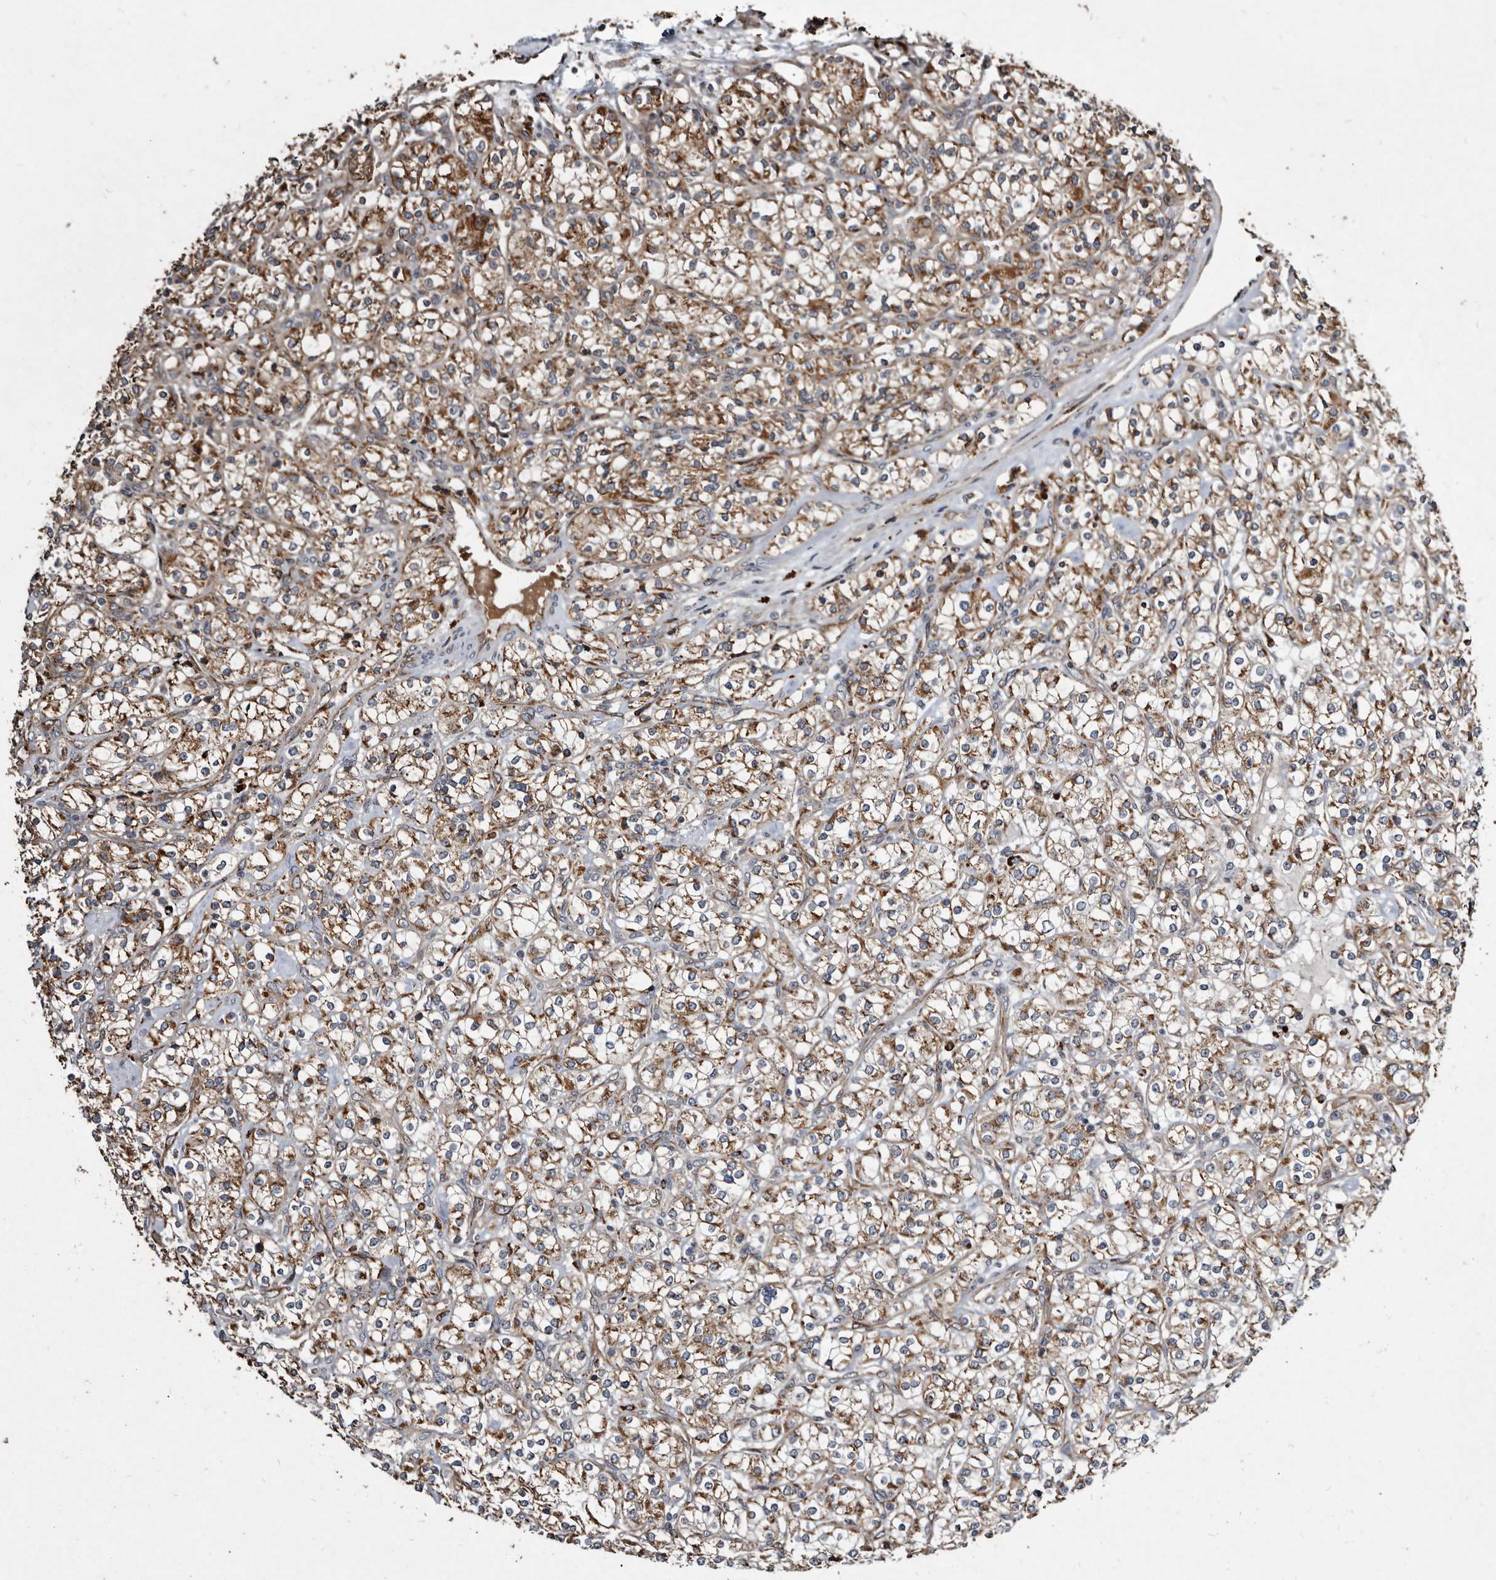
{"staining": {"intensity": "moderate", "quantity": ">75%", "location": "cytoplasmic/membranous"}, "tissue": "renal cancer", "cell_type": "Tumor cells", "image_type": "cancer", "snomed": [{"axis": "morphology", "description": "Adenocarcinoma, NOS"}, {"axis": "topography", "description": "Kidney"}], "caption": "IHC of adenocarcinoma (renal) demonstrates medium levels of moderate cytoplasmic/membranous positivity in about >75% of tumor cells.", "gene": "CTSA", "patient": {"sex": "male", "age": 77}}